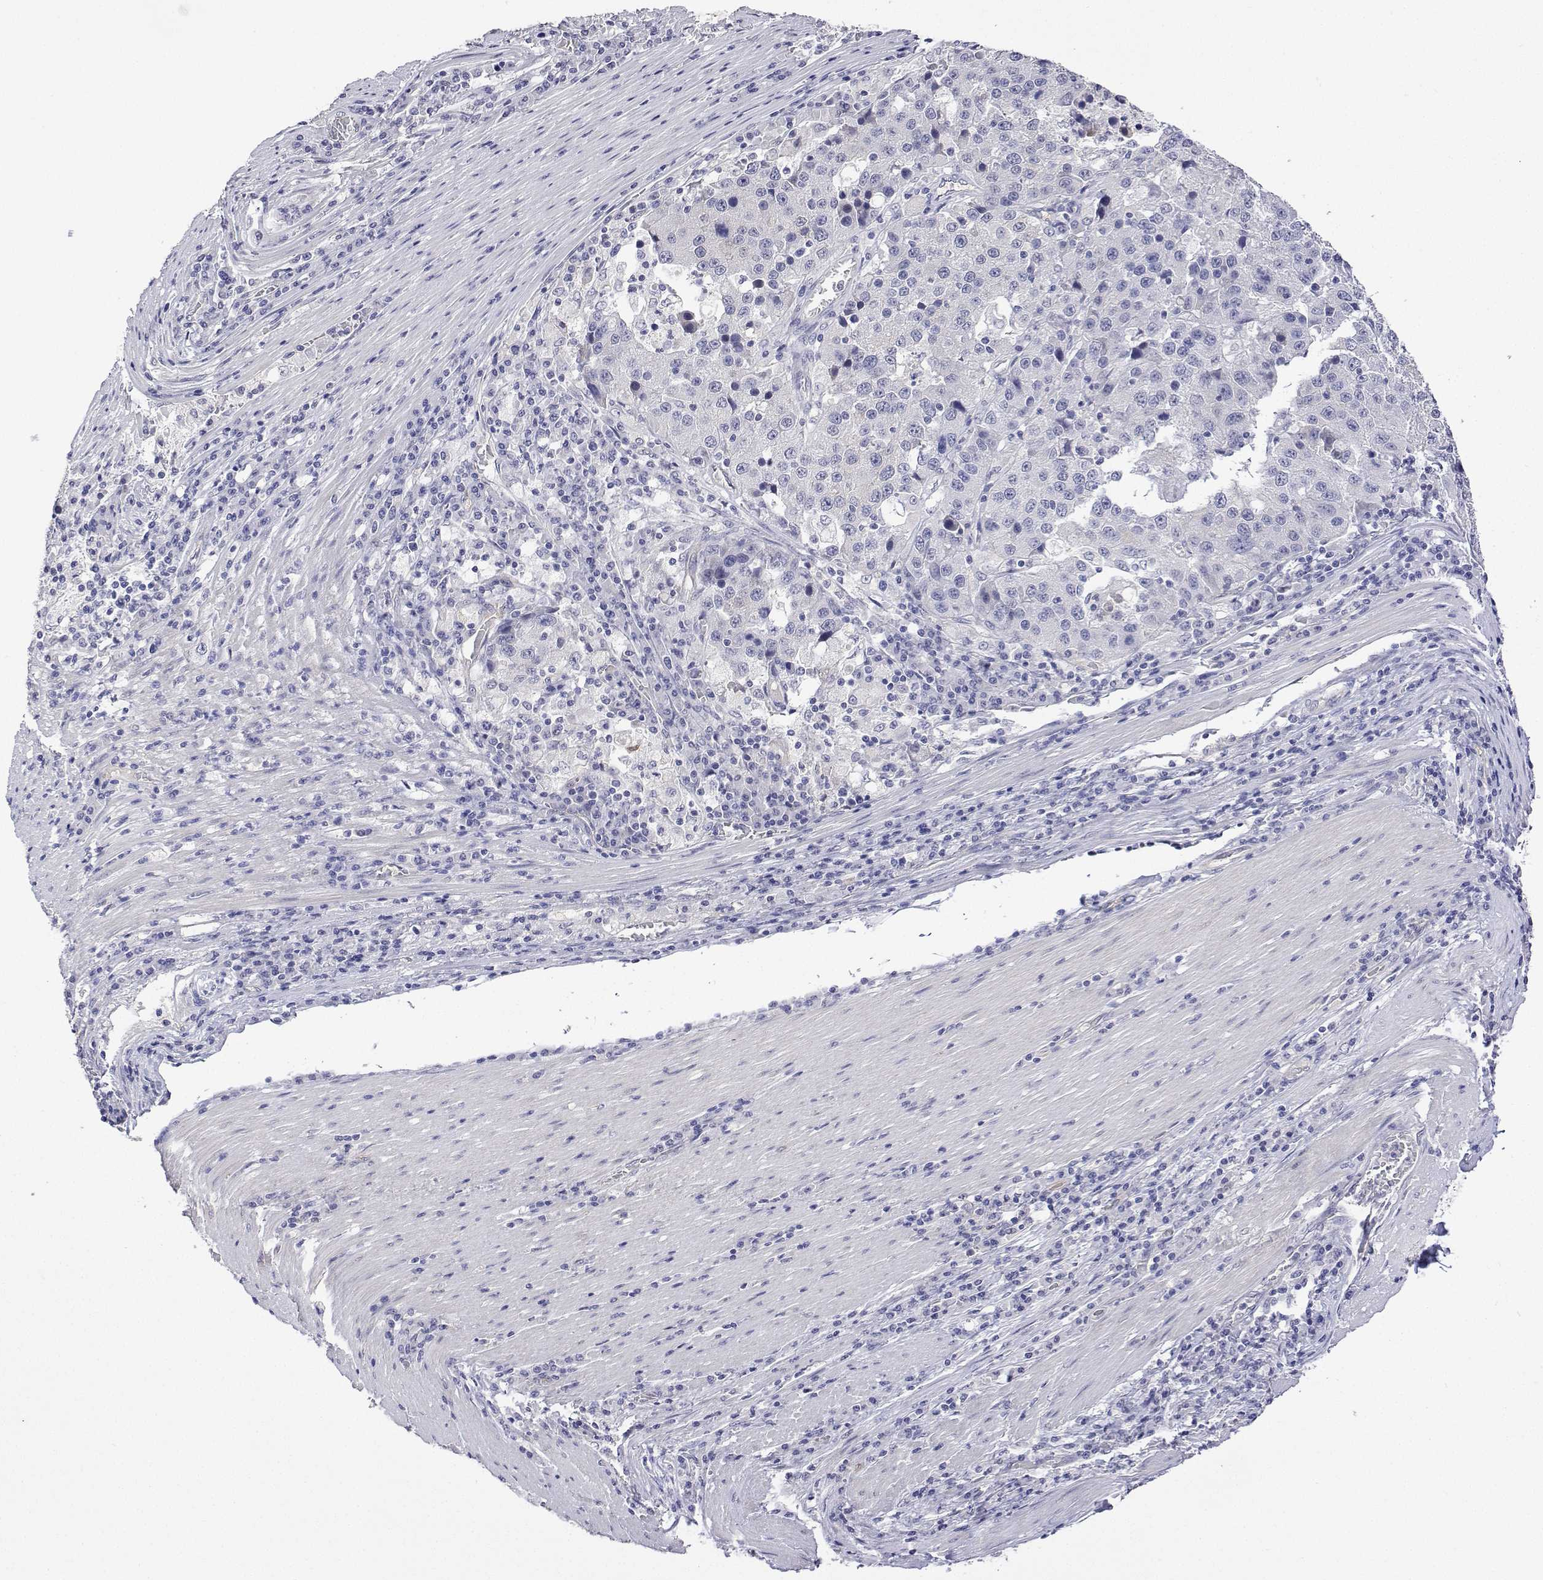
{"staining": {"intensity": "negative", "quantity": "none", "location": "none"}, "tissue": "stomach cancer", "cell_type": "Tumor cells", "image_type": "cancer", "snomed": [{"axis": "morphology", "description": "Adenocarcinoma, NOS"}, {"axis": "topography", "description": "Stomach"}], "caption": "Photomicrograph shows no significant protein expression in tumor cells of stomach cancer. (DAB IHC with hematoxylin counter stain).", "gene": "PLCB1", "patient": {"sex": "male", "age": 71}}